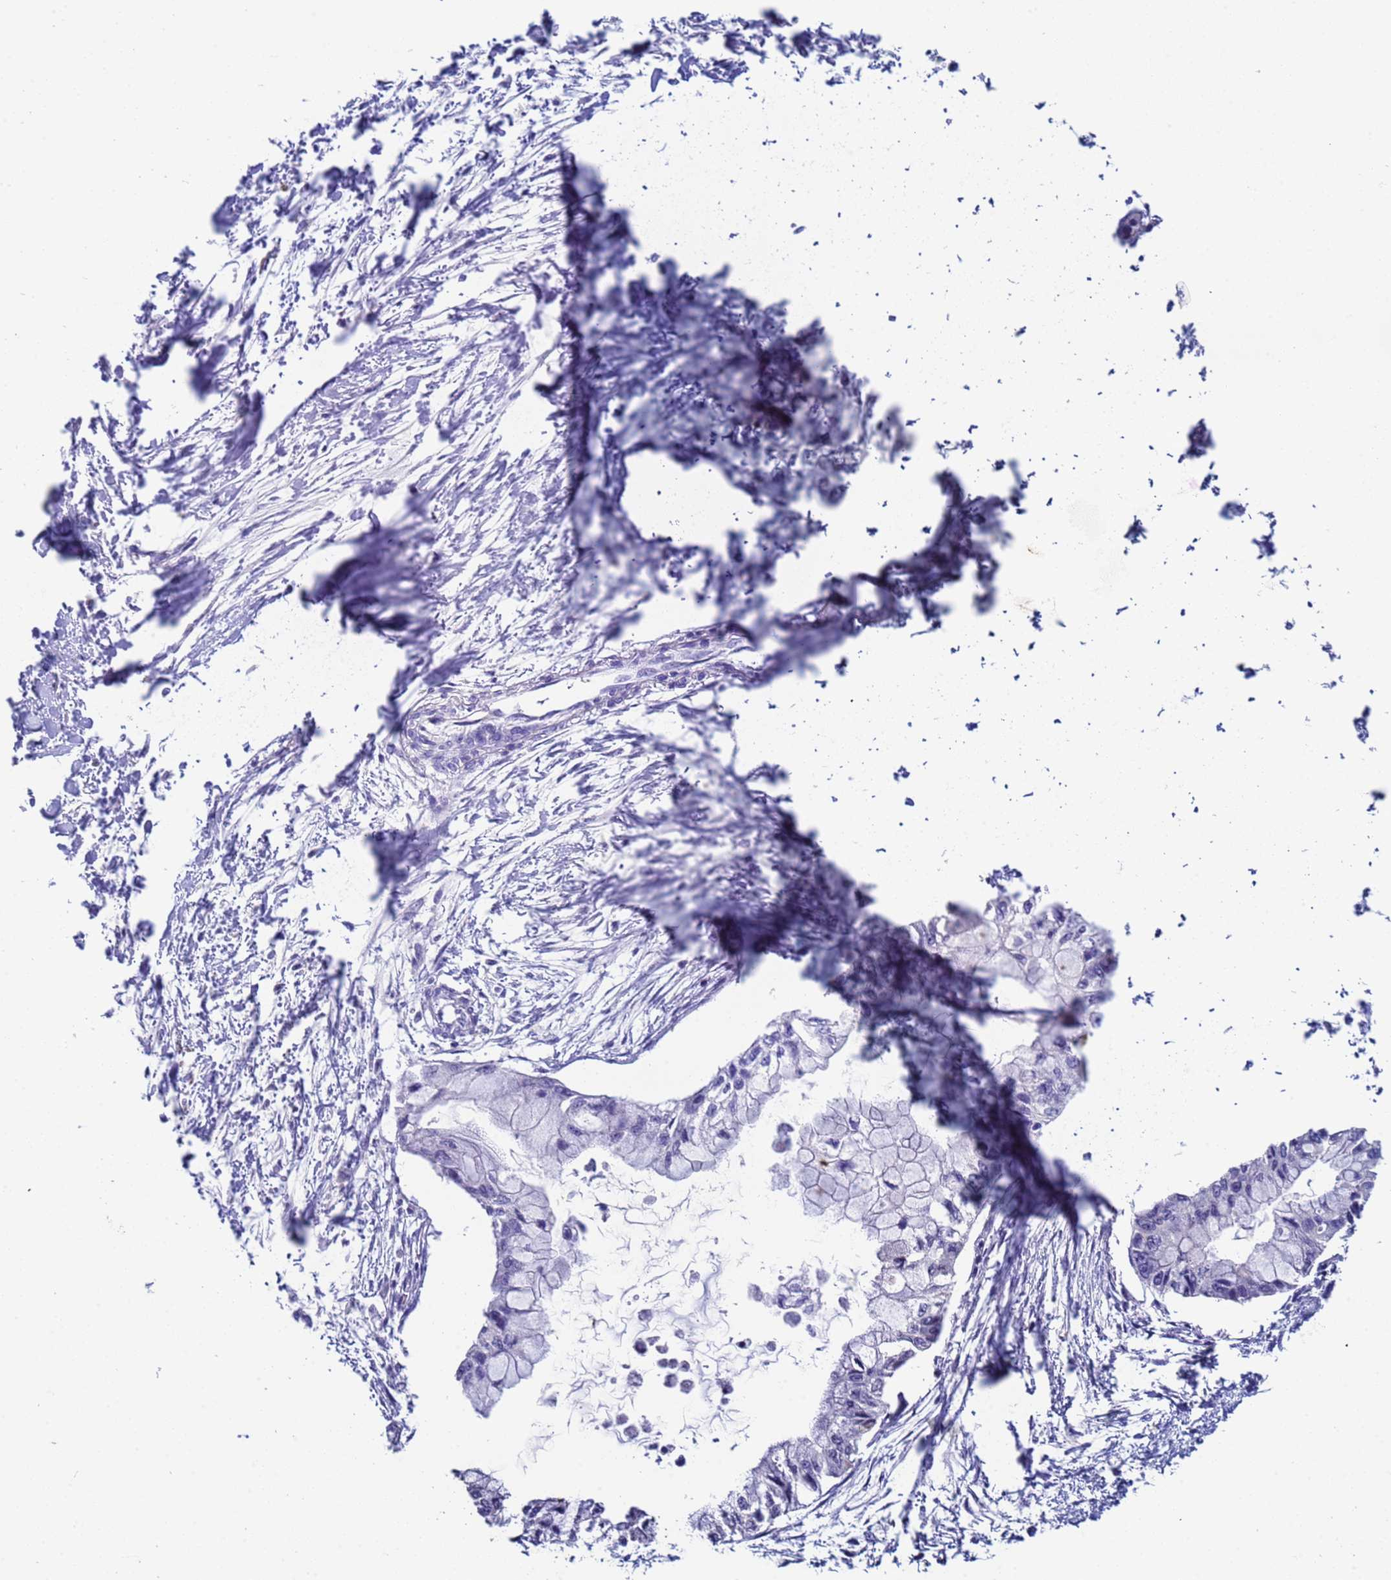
{"staining": {"intensity": "negative", "quantity": "none", "location": "none"}, "tissue": "pancreatic cancer", "cell_type": "Tumor cells", "image_type": "cancer", "snomed": [{"axis": "morphology", "description": "Adenocarcinoma, NOS"}, {"axis": "topography", "description": "Pancreas"}], "caption": "An immunohistochemistry (IHC) photomicrograph of pancreatic adenocarcinoma is shown. There is no staining in tumor cells of pancreatic adenocarcinoma.", "gene": "ZNF248", "patient": {"sex": "male", "age": 48}}